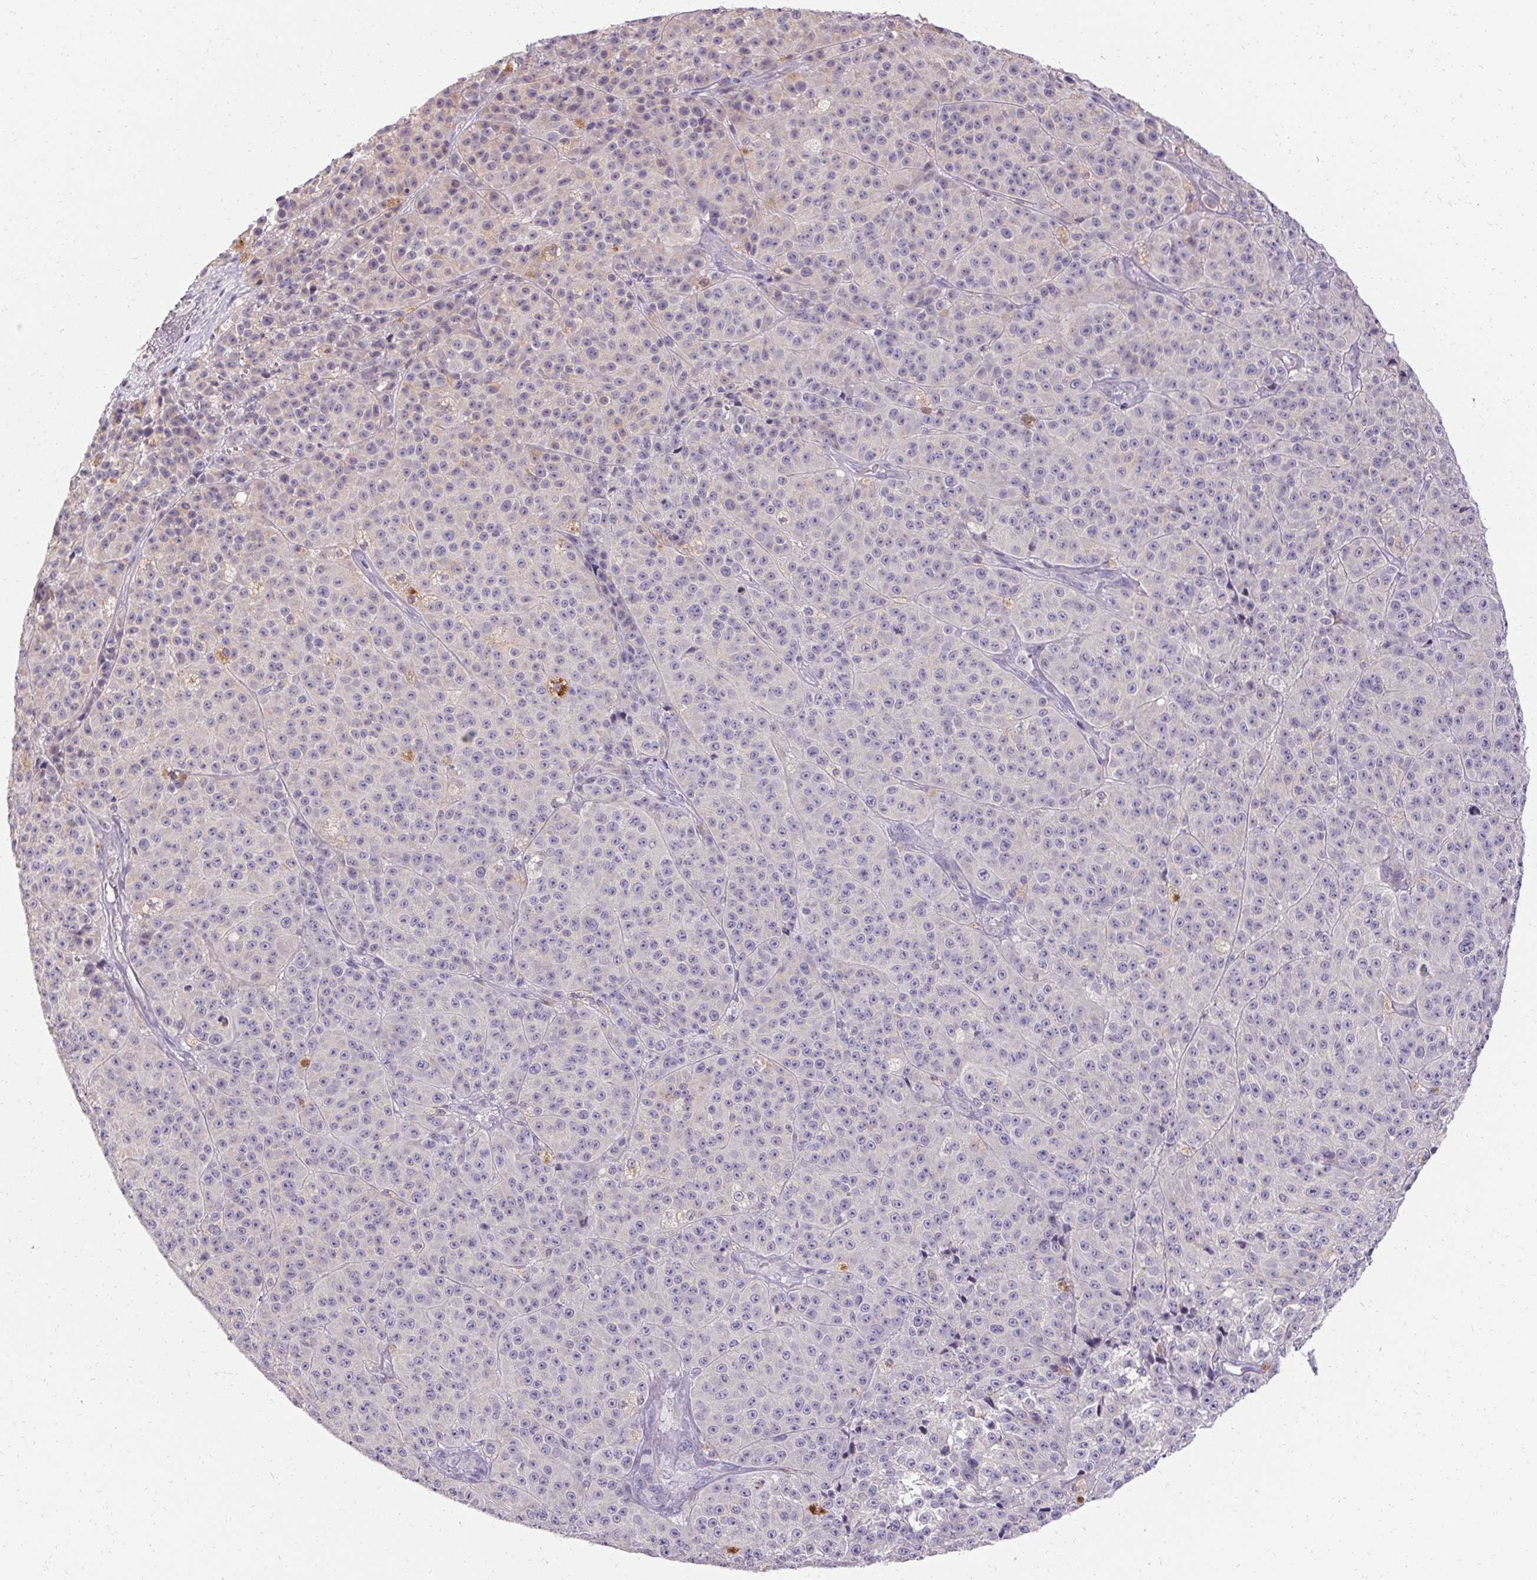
{"staining": {"intensity": "strong", "quantity": "<25%", "location": "cytoplasmic/membranous"}, "tissue": "melanoma", "cell_type": "Tumor cells", "image_type": "cancer", "snomed": [{"axis": "morphology", "description": "Malignant melanoma, NOS"}, {"axis": "topography", "description": "Skin"}], "caption": "Immunohistochemical staining of human melanoma demonstrates medium levels of strong cytoplasmic/membranous staining in about <25% of tumor cells.", "gene": "HSD17B3", "patient": {"sex": "female", "age": 58}}